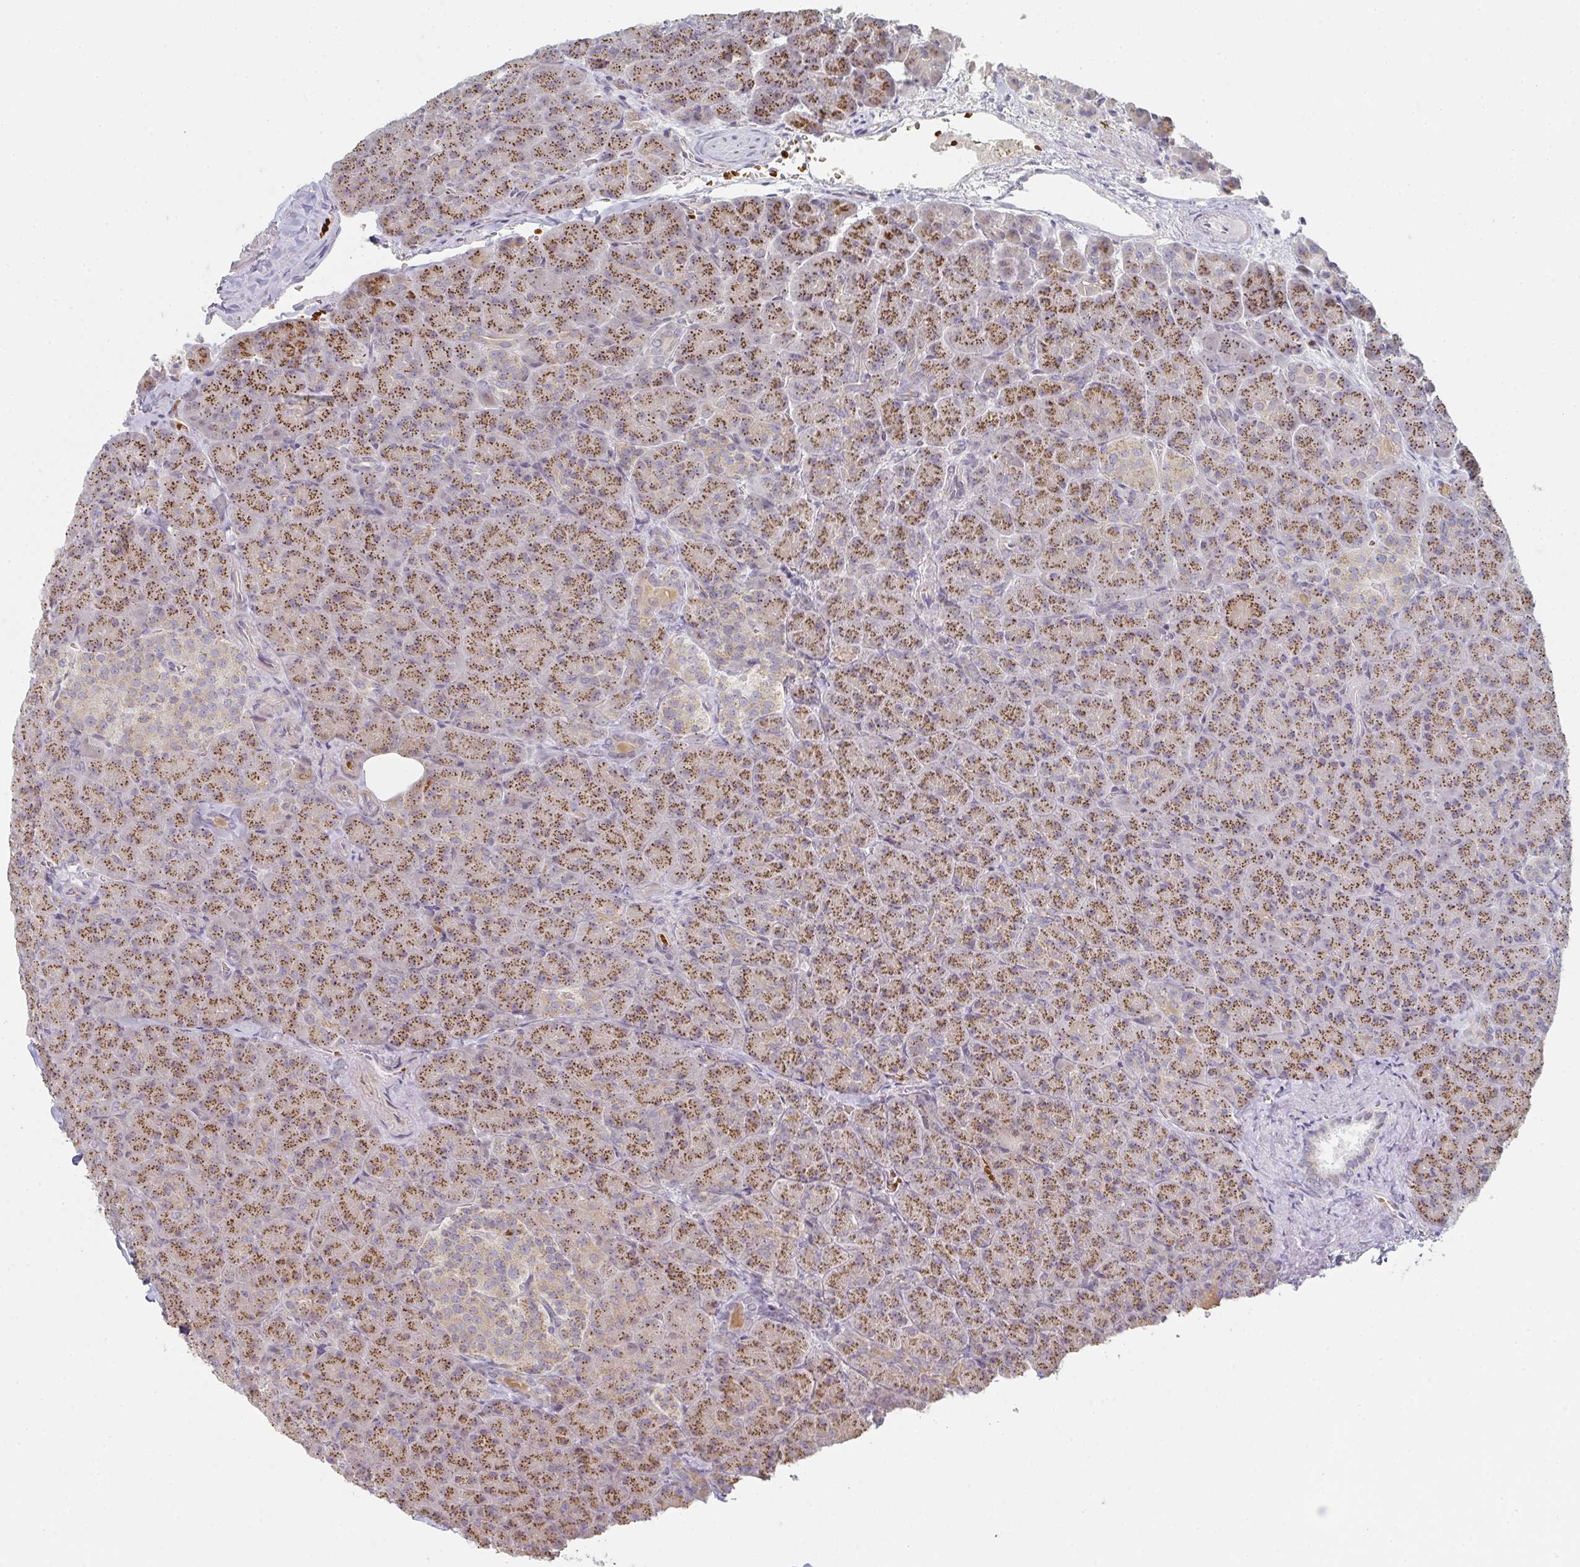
{"staining": {"intensity": "strong", "quantity": ">75%", "location": "cytoplasmic/membranous"}, "tissue": "pancreas", "cell_type": "Exocrine glandular cells", "image_type": "normal", "snomed": [{"axis": "morphology", "description": "Normal tissue, NOS"}, {"axis": "topography", "description": "Pancreas"}], "caption": "Protein staining of normal pancreas exhibits strong cytoplasmic/membranous expression in approximately >75% of exocrine glandular cells.", "gene": "ZNF526", "patient": {"sex": "female", "age": 74}}